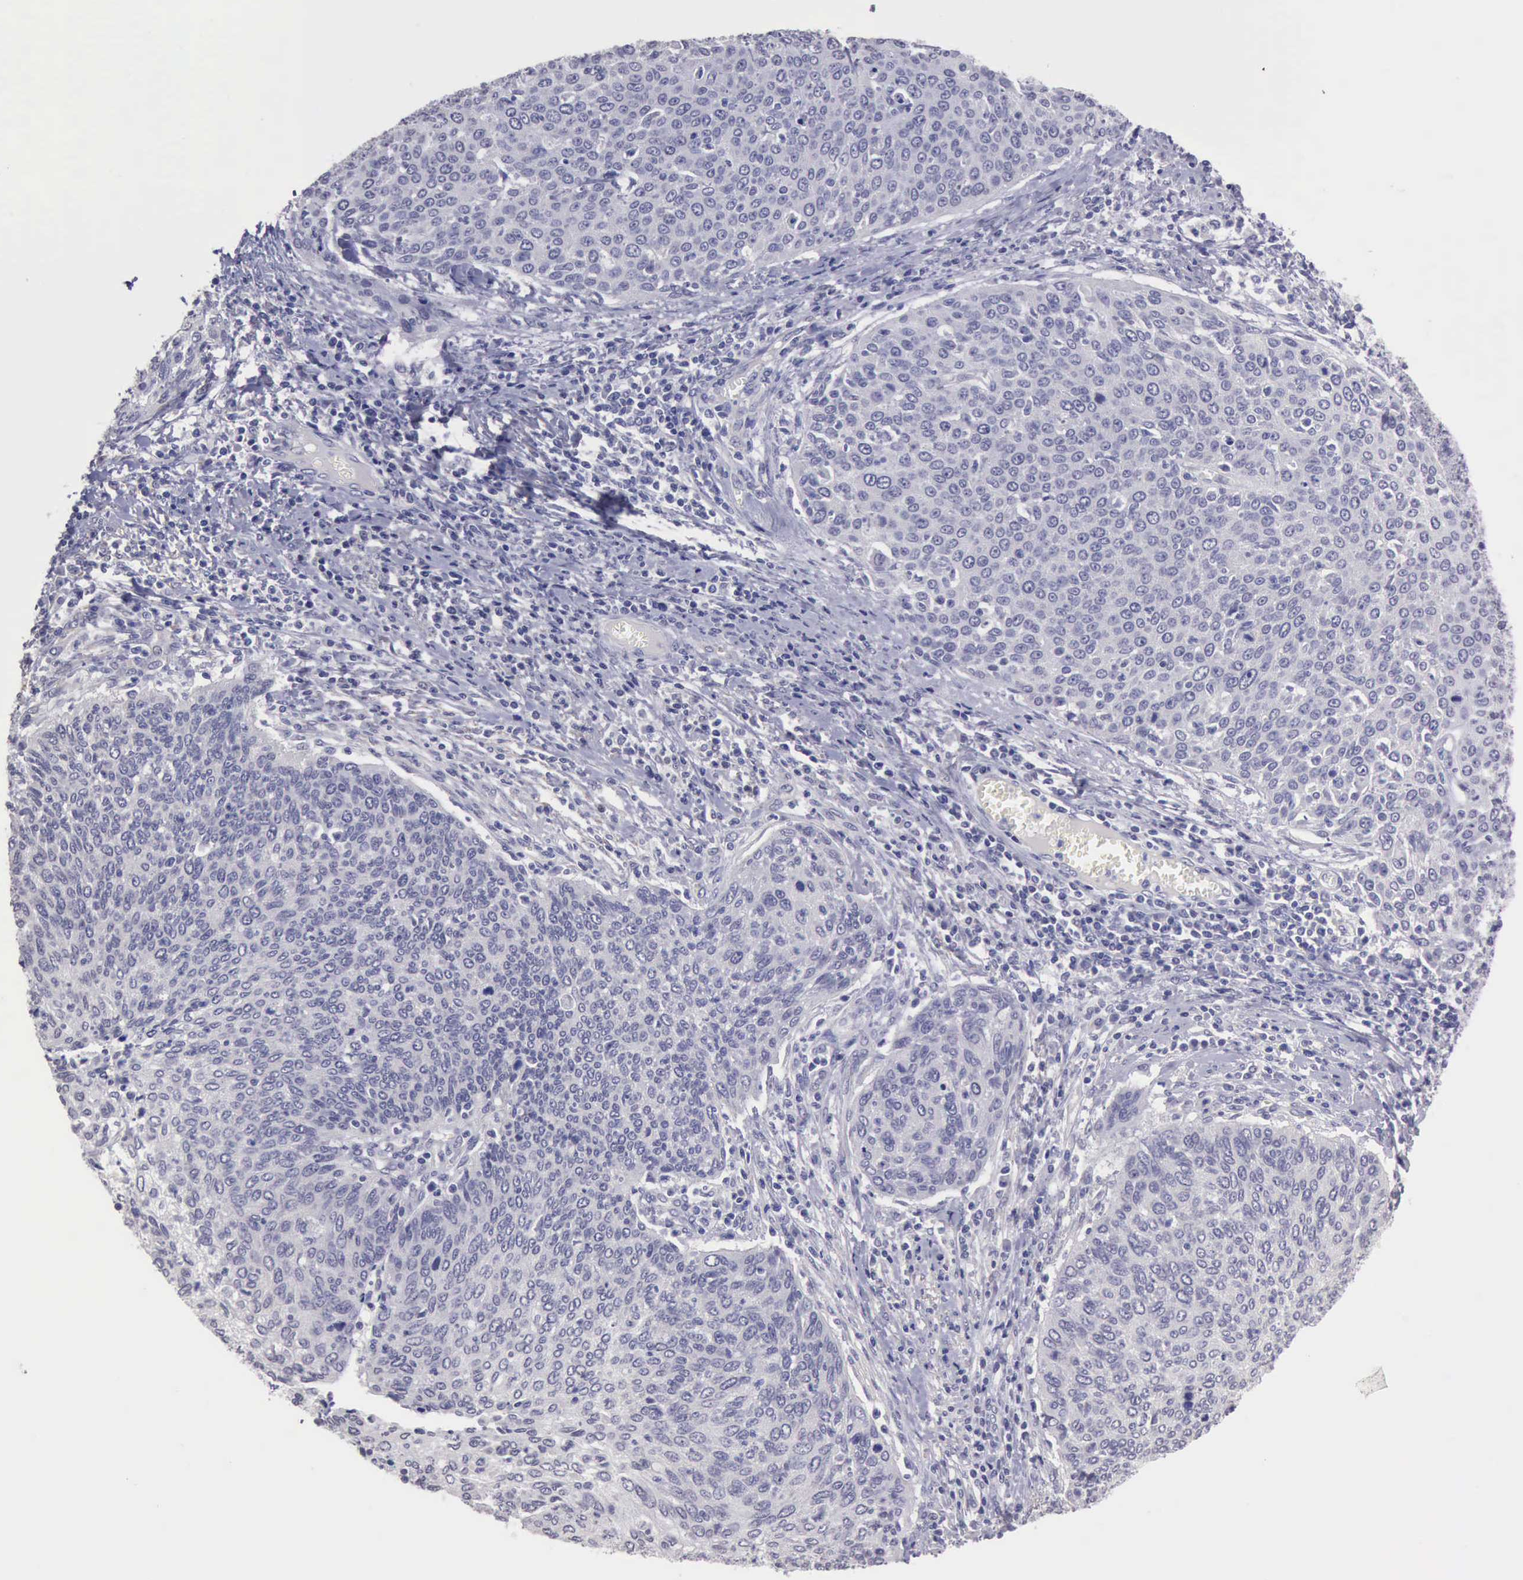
{"staining": {"intensity": "negative", "quantity": "none", "location": "none"}, "tissue": "cervical cancer", "cell_type": "Tumor cells", "image_type": "cancer", "snomed": [{"axis": "morphology", "description": "Squamous cell carcinoma, NOS"}, {"axis": "topography", "description": "Cervix"}], "caption": "An immunohistochemistry (IHC) micrograph of cervical squamous cell carcinoma is shown. There is no staining in tumor cells of cervical squamous cell carcinoma.", "gene": "KCND1", "patient": {"sex": "female", "age": 38}}